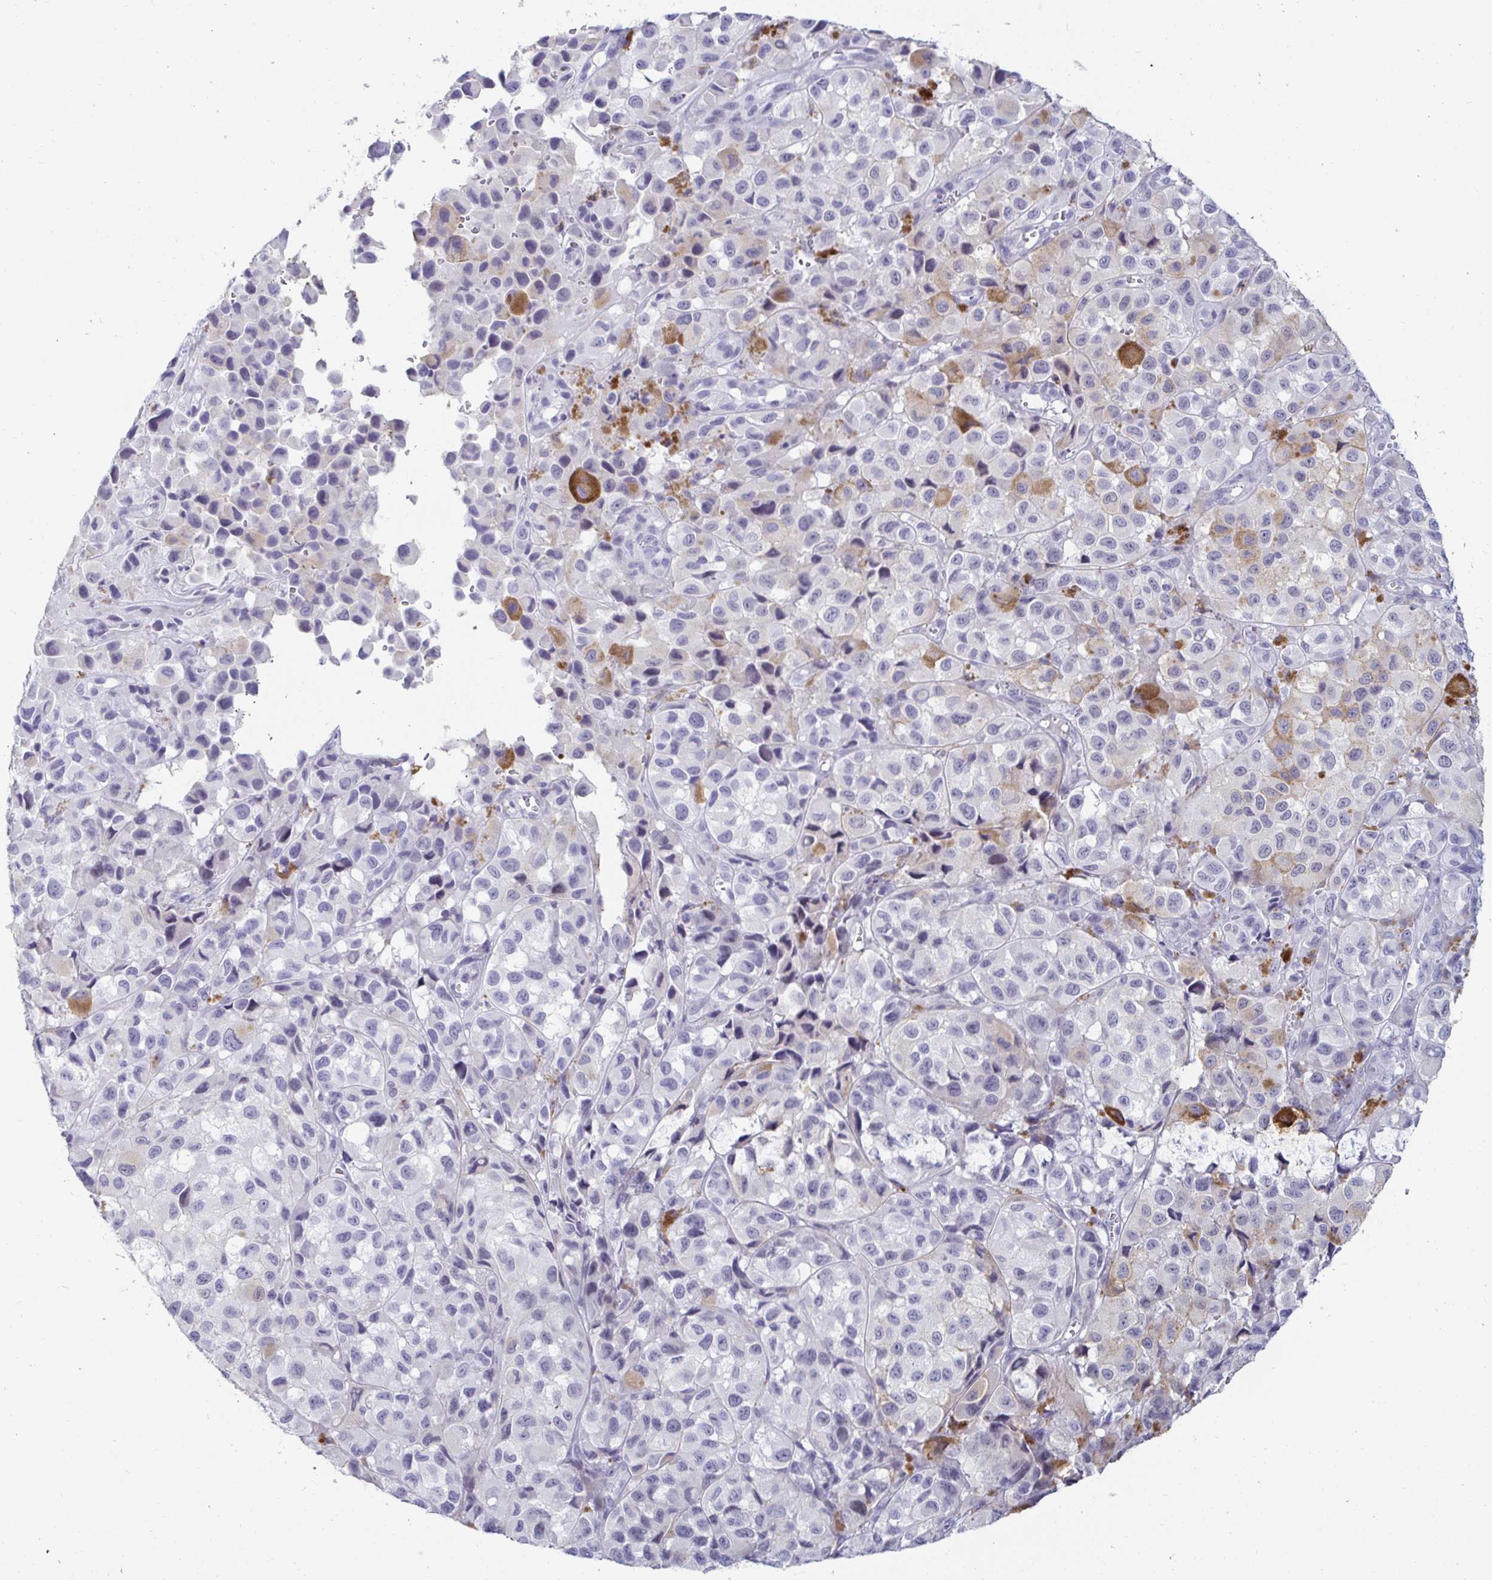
{"staining": {"intensity": "negative", "quantity": "none", "location": "none"}, "tissue": "melanoma", "cell_type": "Tumor cells", "image_type": "cancer", "snomed": [{"axis": "morphology", "description": "Malignant melanoma, NOS"}, {"axis": "topography", "description": "Skin"}], "caption": "High power microscopy photomicrograph of an IHC image of malignant melanoma, revealing no significant staining in tumor cells. (DAB (3,3'-diaminobenzidine) immunohistochemistry visualized using brightfield microscopy, high magnification).", "gene": "OR10K1", "patient": {"sex": "male", "age": 93}}